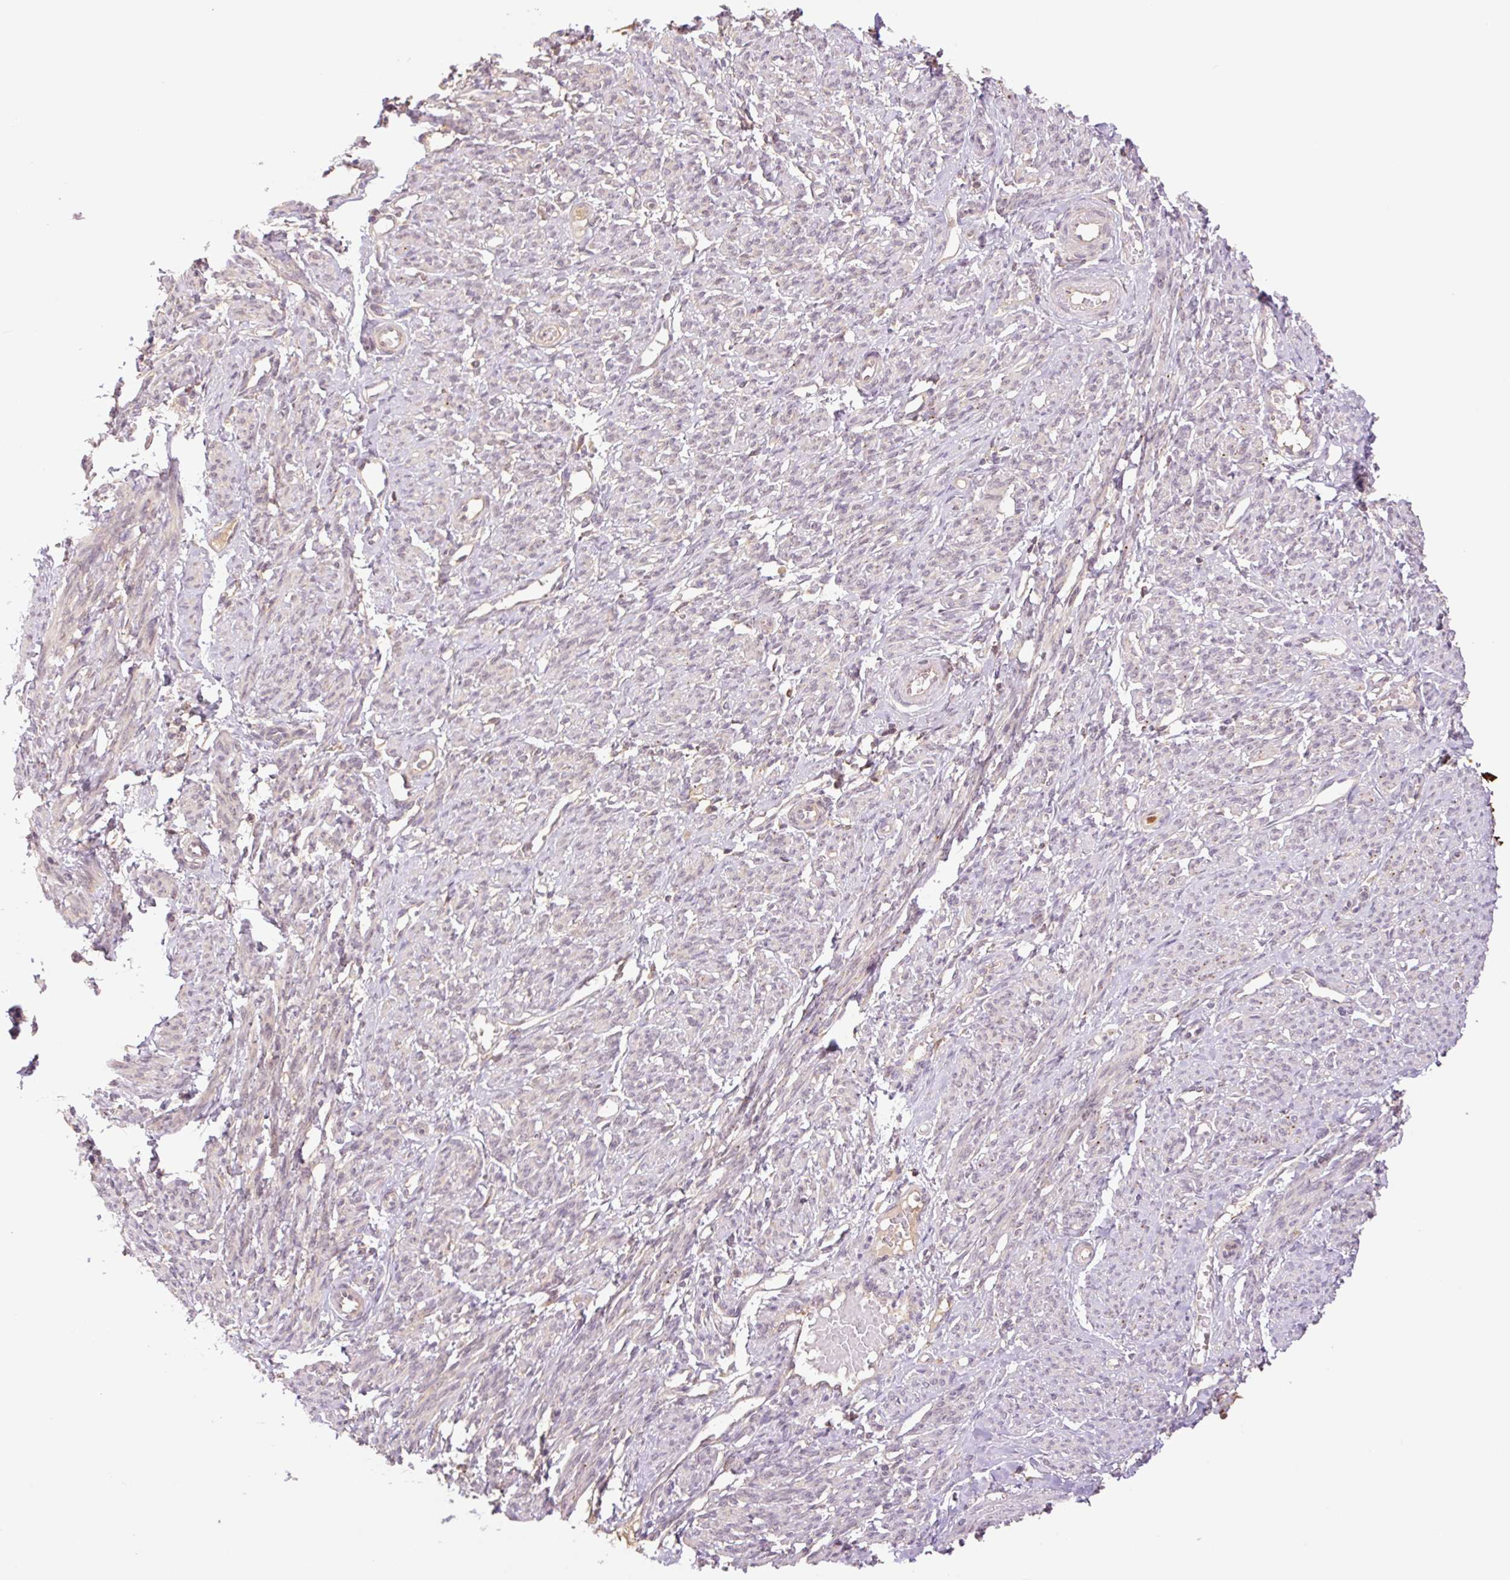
{"staining": {"intensity": "weak", "quantity": "25%-75%", "location": "cytoplasmic/membranous,nuclear"}, "tissue": "smooth muscle", "cell_type": "Smooth muscle cells", "image_type": "normal", "snomed": [{"axis": "morphology", "description": "Normal tissue, NOS"}, {"axis": "topography", "description": "Smooth muscle"}], "caption": "A low amount of weak cytoplasmic/membranous,nuclear expression is identified in about 25%-75% of smooth muscle cells in normal smooth muscle.", "gene": "YJU2B", "patient": {"sex": "female", "age": 65}}